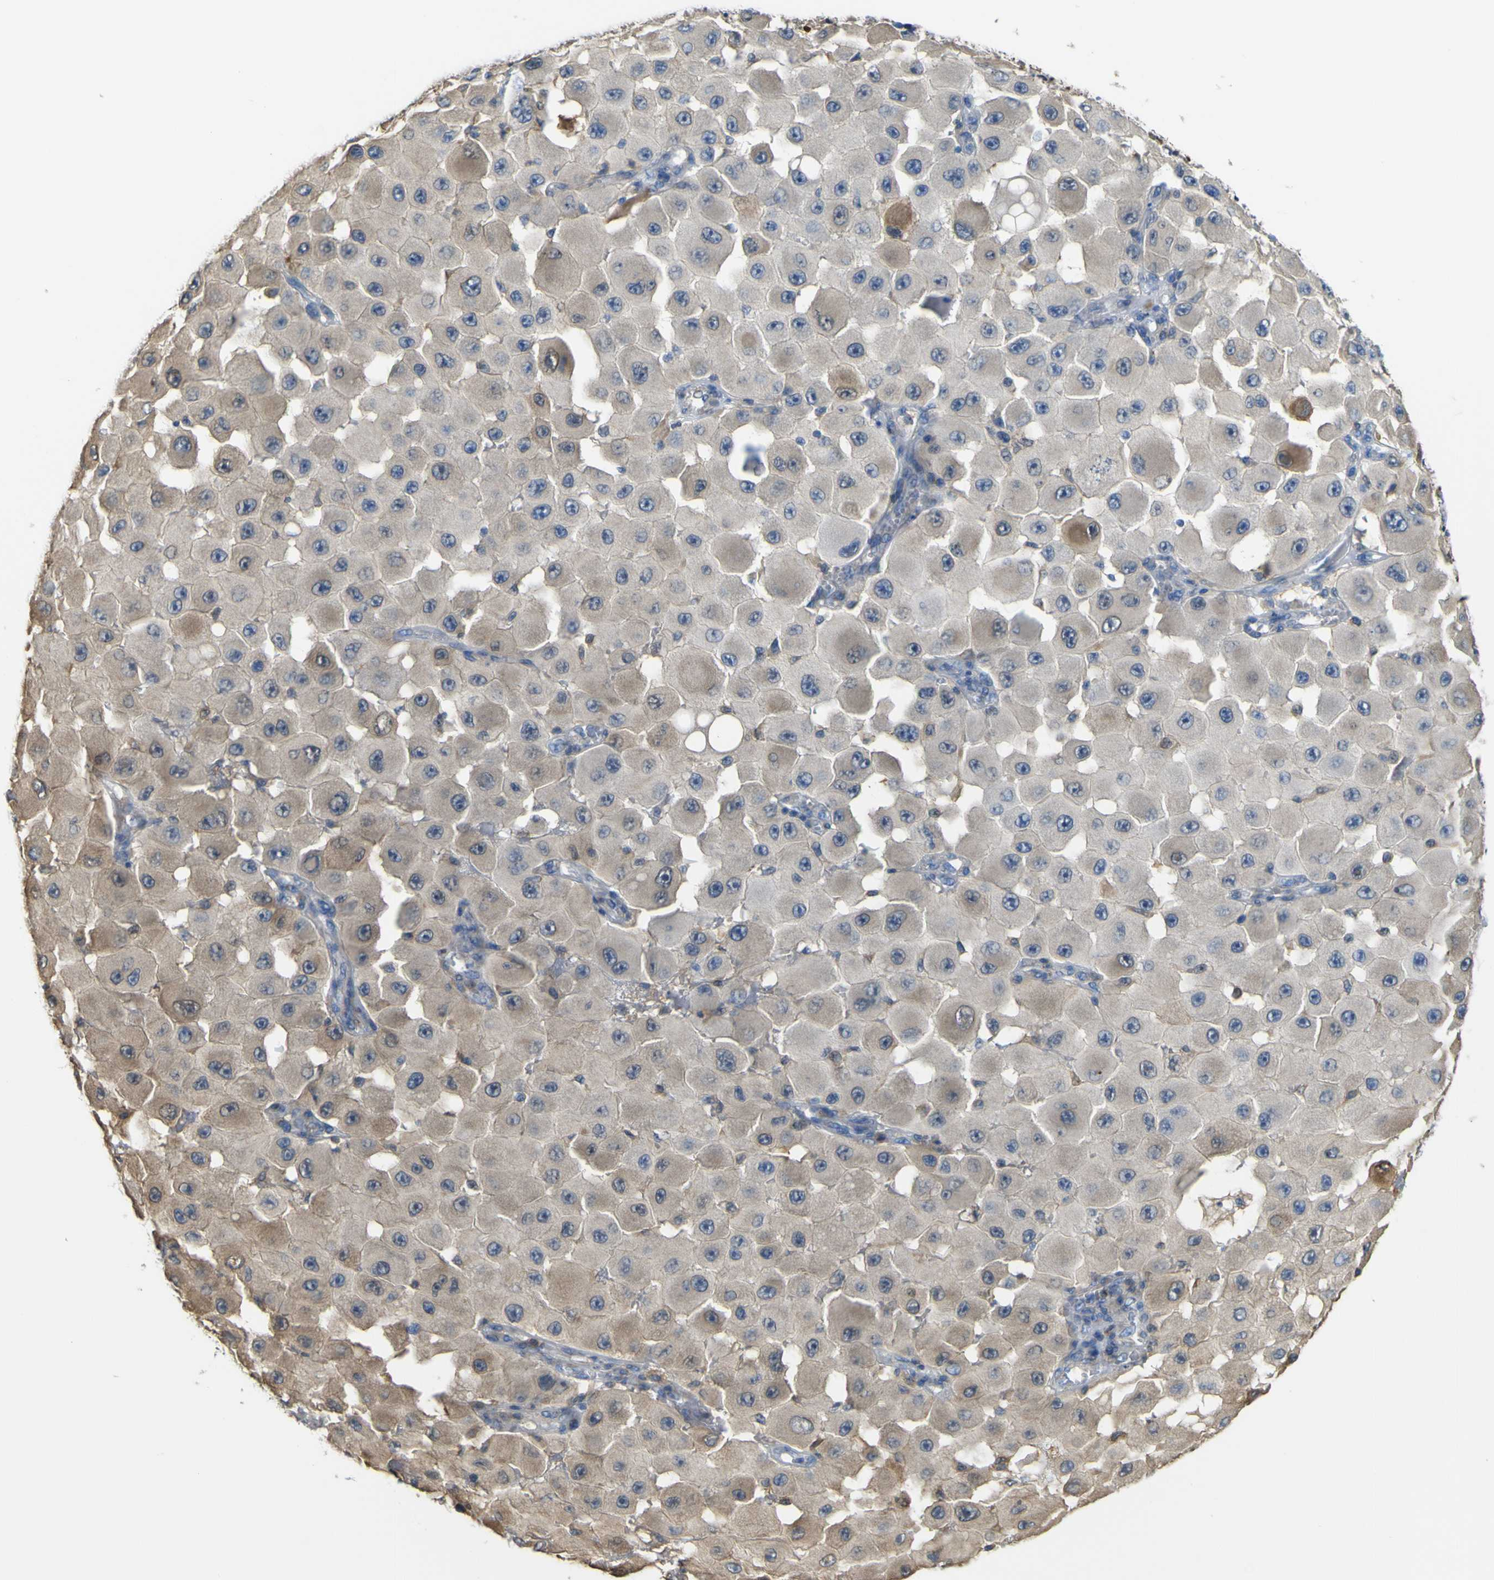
{"staining": {"intensity": "negative", "quantity": "none", "location": "none"}, "tissue": "melanoma", "cell_type": "Tumor cells", "image_type": "cancer", "snomed": [{"axis": "morphology", "description": "Malignant melanoma, NOS"}, {"axis": "topography", "description": "Skin"}], "caption": "High magnification brightfield microscopy of melanoma stained with DAB (3,3'-diaminobenzidine) (brown) and counterstained with hematoxylin (blue): tumor cells show no significant positivity. (Immunohistochemistry, brightfield microscopy, high magnification).", "gene": "ABHD3", "patient": {"sex": "female", "age": 81}}